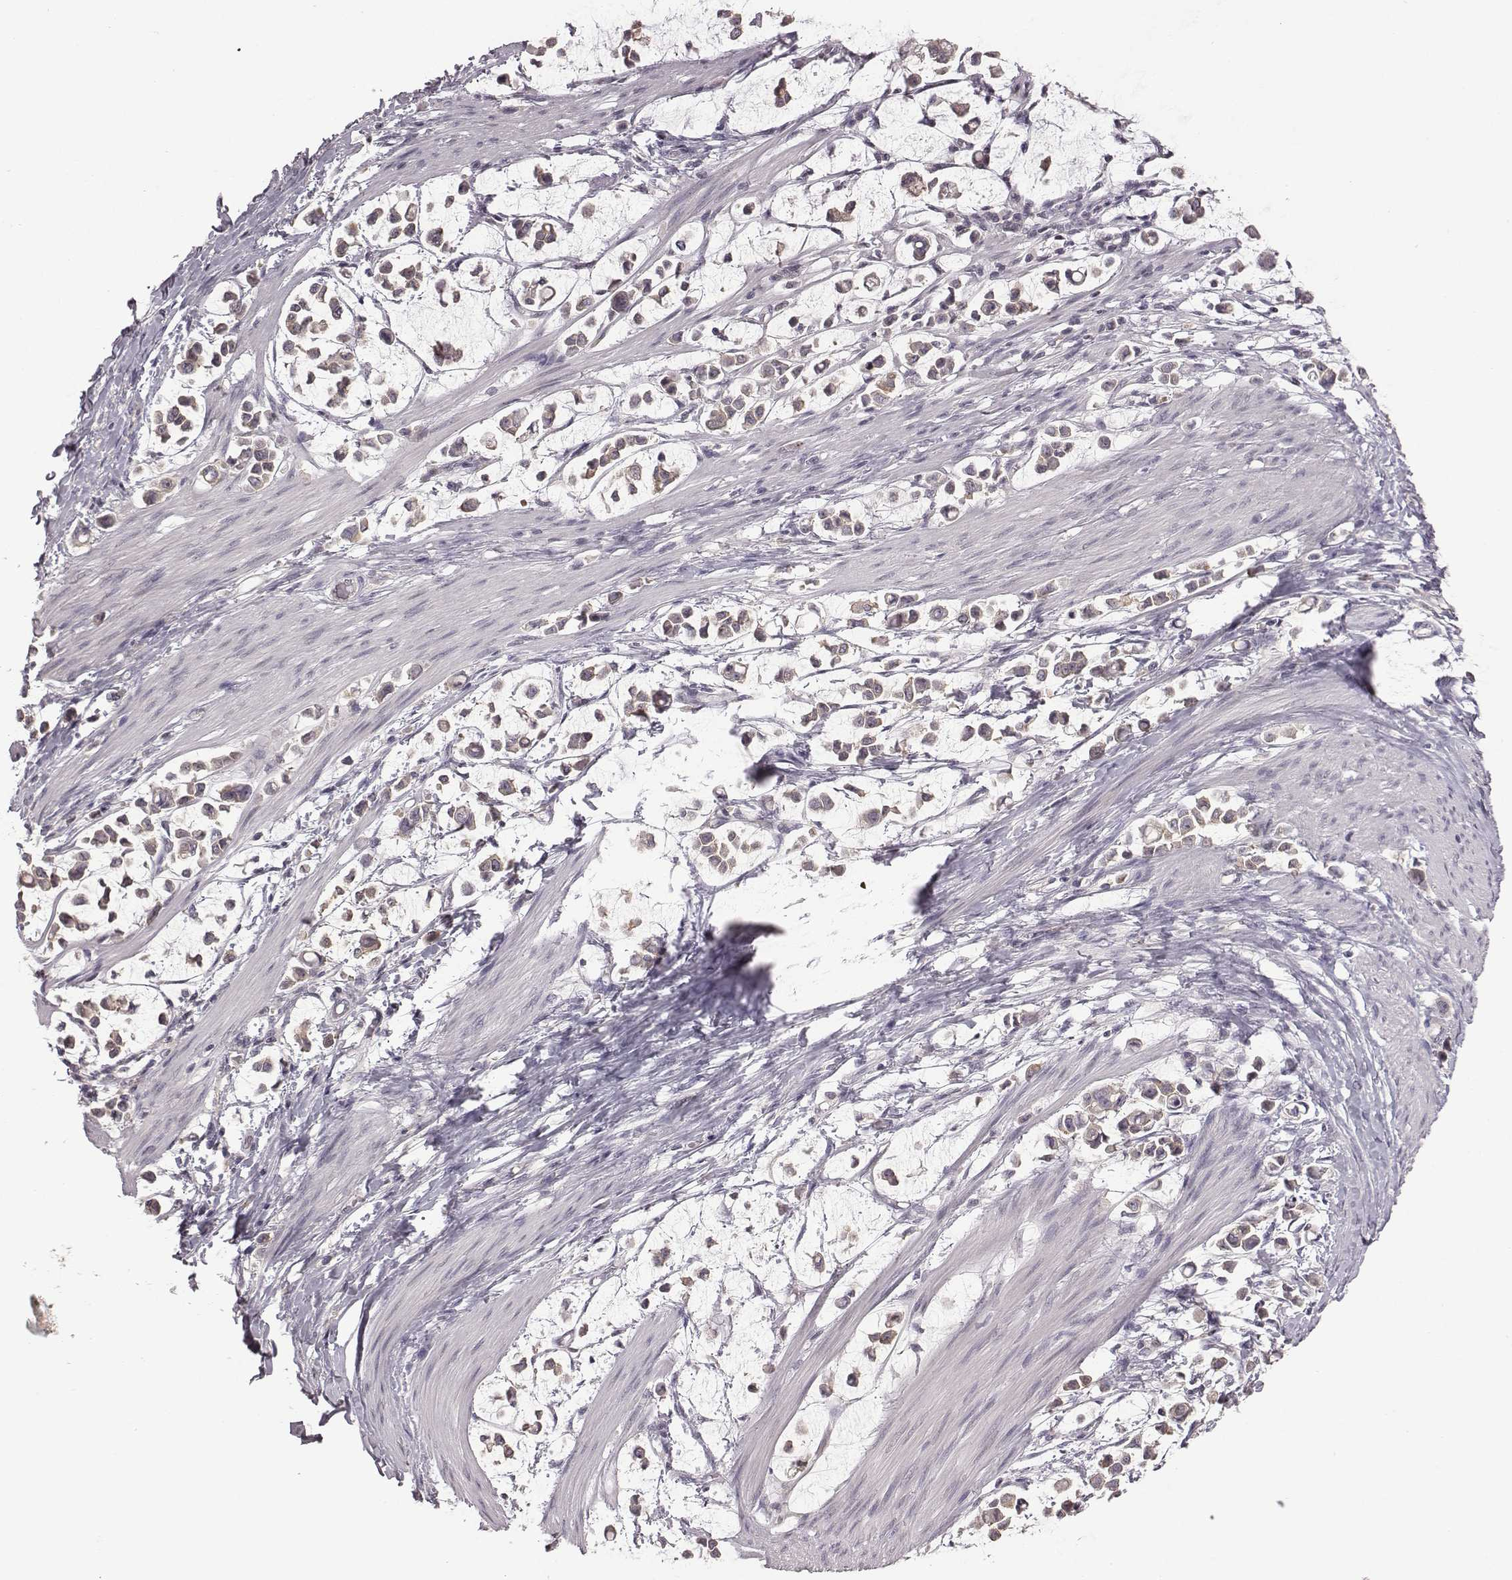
{"staining": {"intensity": "weak", "quantity": ">75%", "location": "cytoplasmic/membranous"}, "tissue": "stomach cancer", "cell_type": "Tumor cells", "image_type": "cancer", "snomed": [{"axis": "morphology", "description": "Adenocarcinoma, NOS"}, {"axis": "topography", "description": "Stomach"}], "caption": "Immunohistochemistry (IHC) image of neoplastic tissue: human stomach adenocarcinoma stained using IHC demonstrates low levels of weak protein expression localized specifically in the cytoplasmic/membranous of tumor cells, appearing as a cytoplasmic/membranous brown color.", "gene": "BICDL1", "patient": {"sex": "male", "age": 82}}